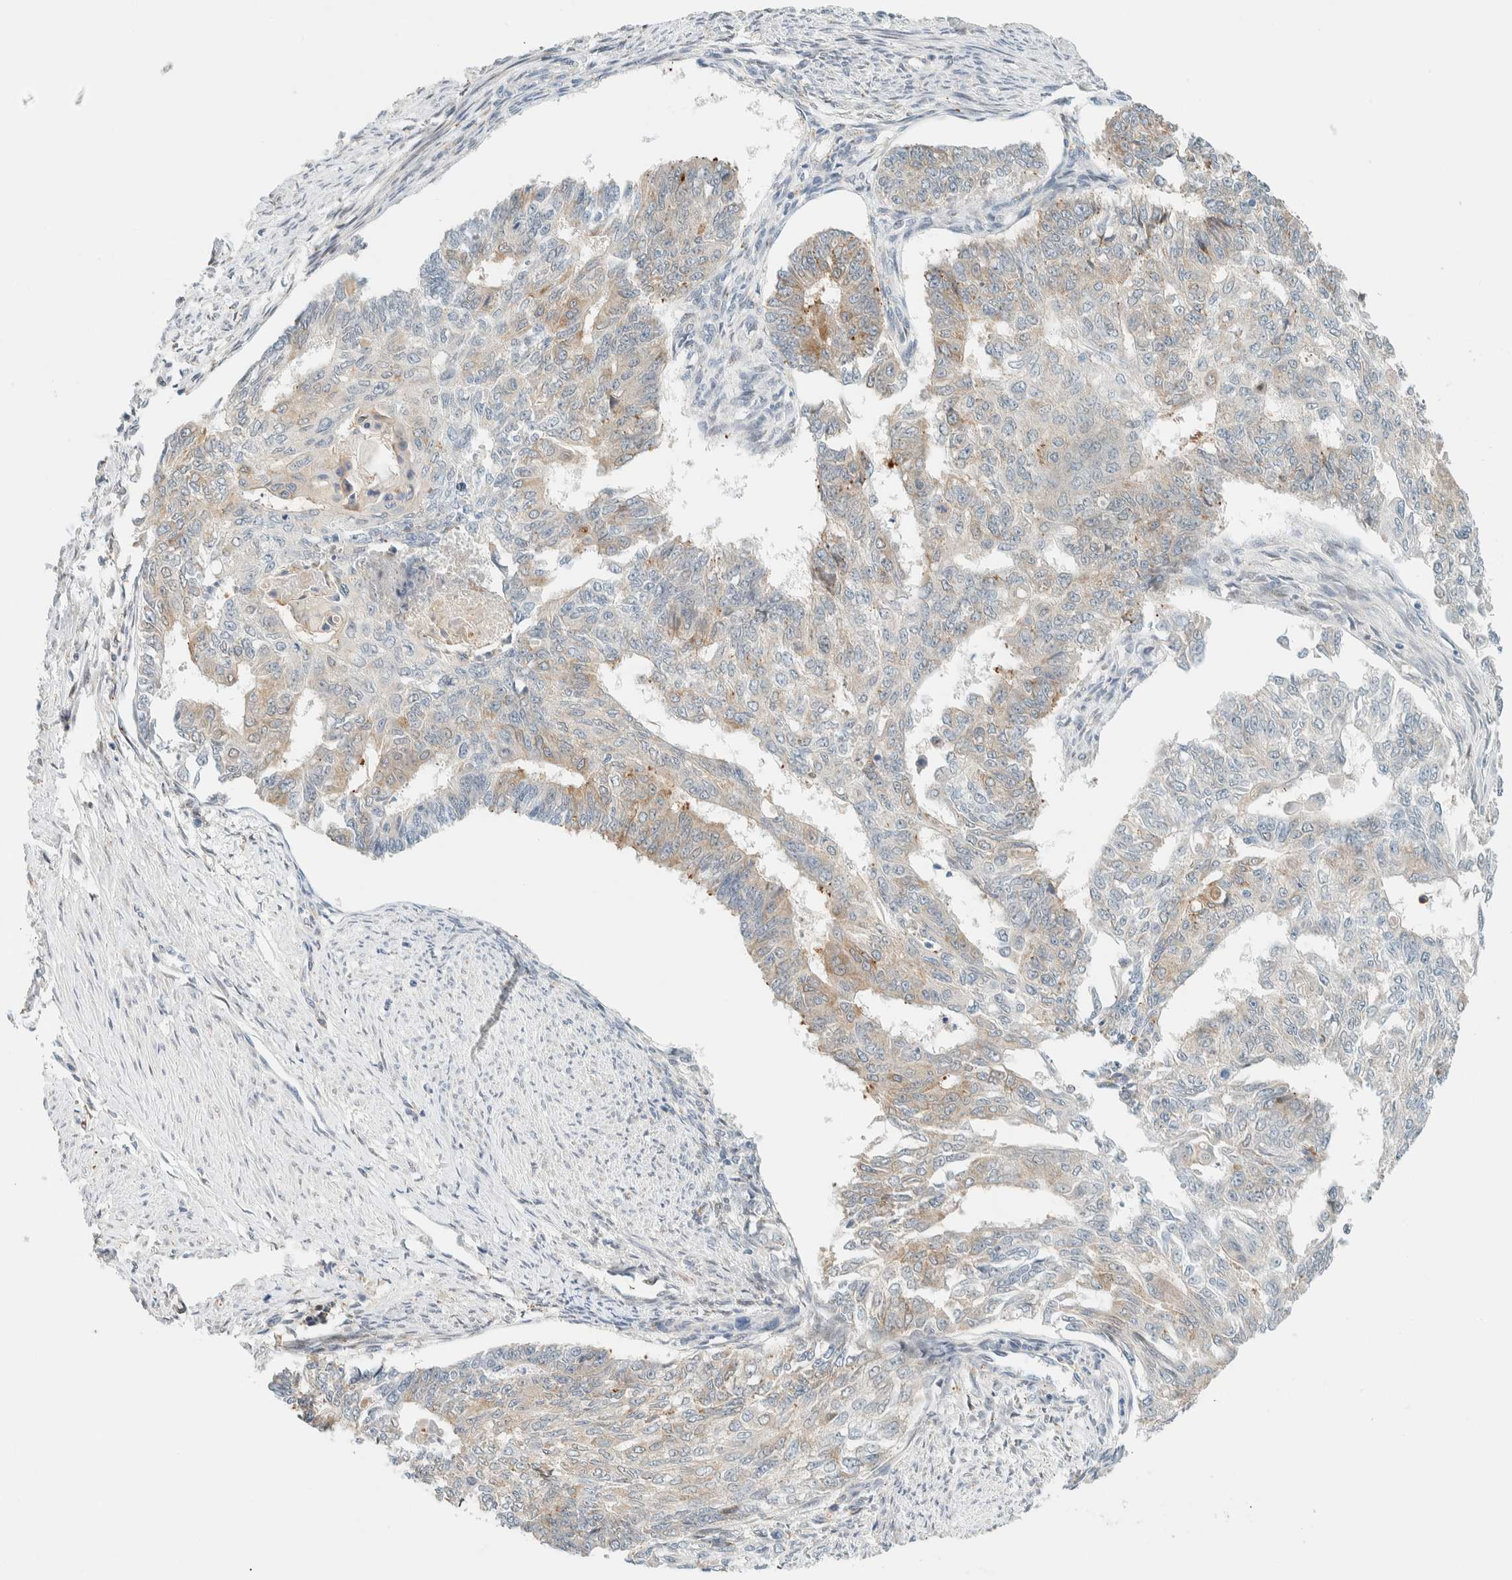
{"staining": {"intensity": "weak", "quantity": "25%-75%", "location": "cytoplasmic/membranous"}, "tissue": "endometrial cancer", "cell_type": "Tumor cells", "image_type": "cancer", "snomed": [{"axis": "morphology", "description": "Adenocarcinoma, NOS"}, {"axis": "topography", "description": "Endometrium"}], "caption": "Endometrial adenocarcinoma stained for a protein displays weak cytoplasmic/membranous positivity in tumor cells.", "gene": "SUMF2", "patient": {"sex": "female", "age": 32}}